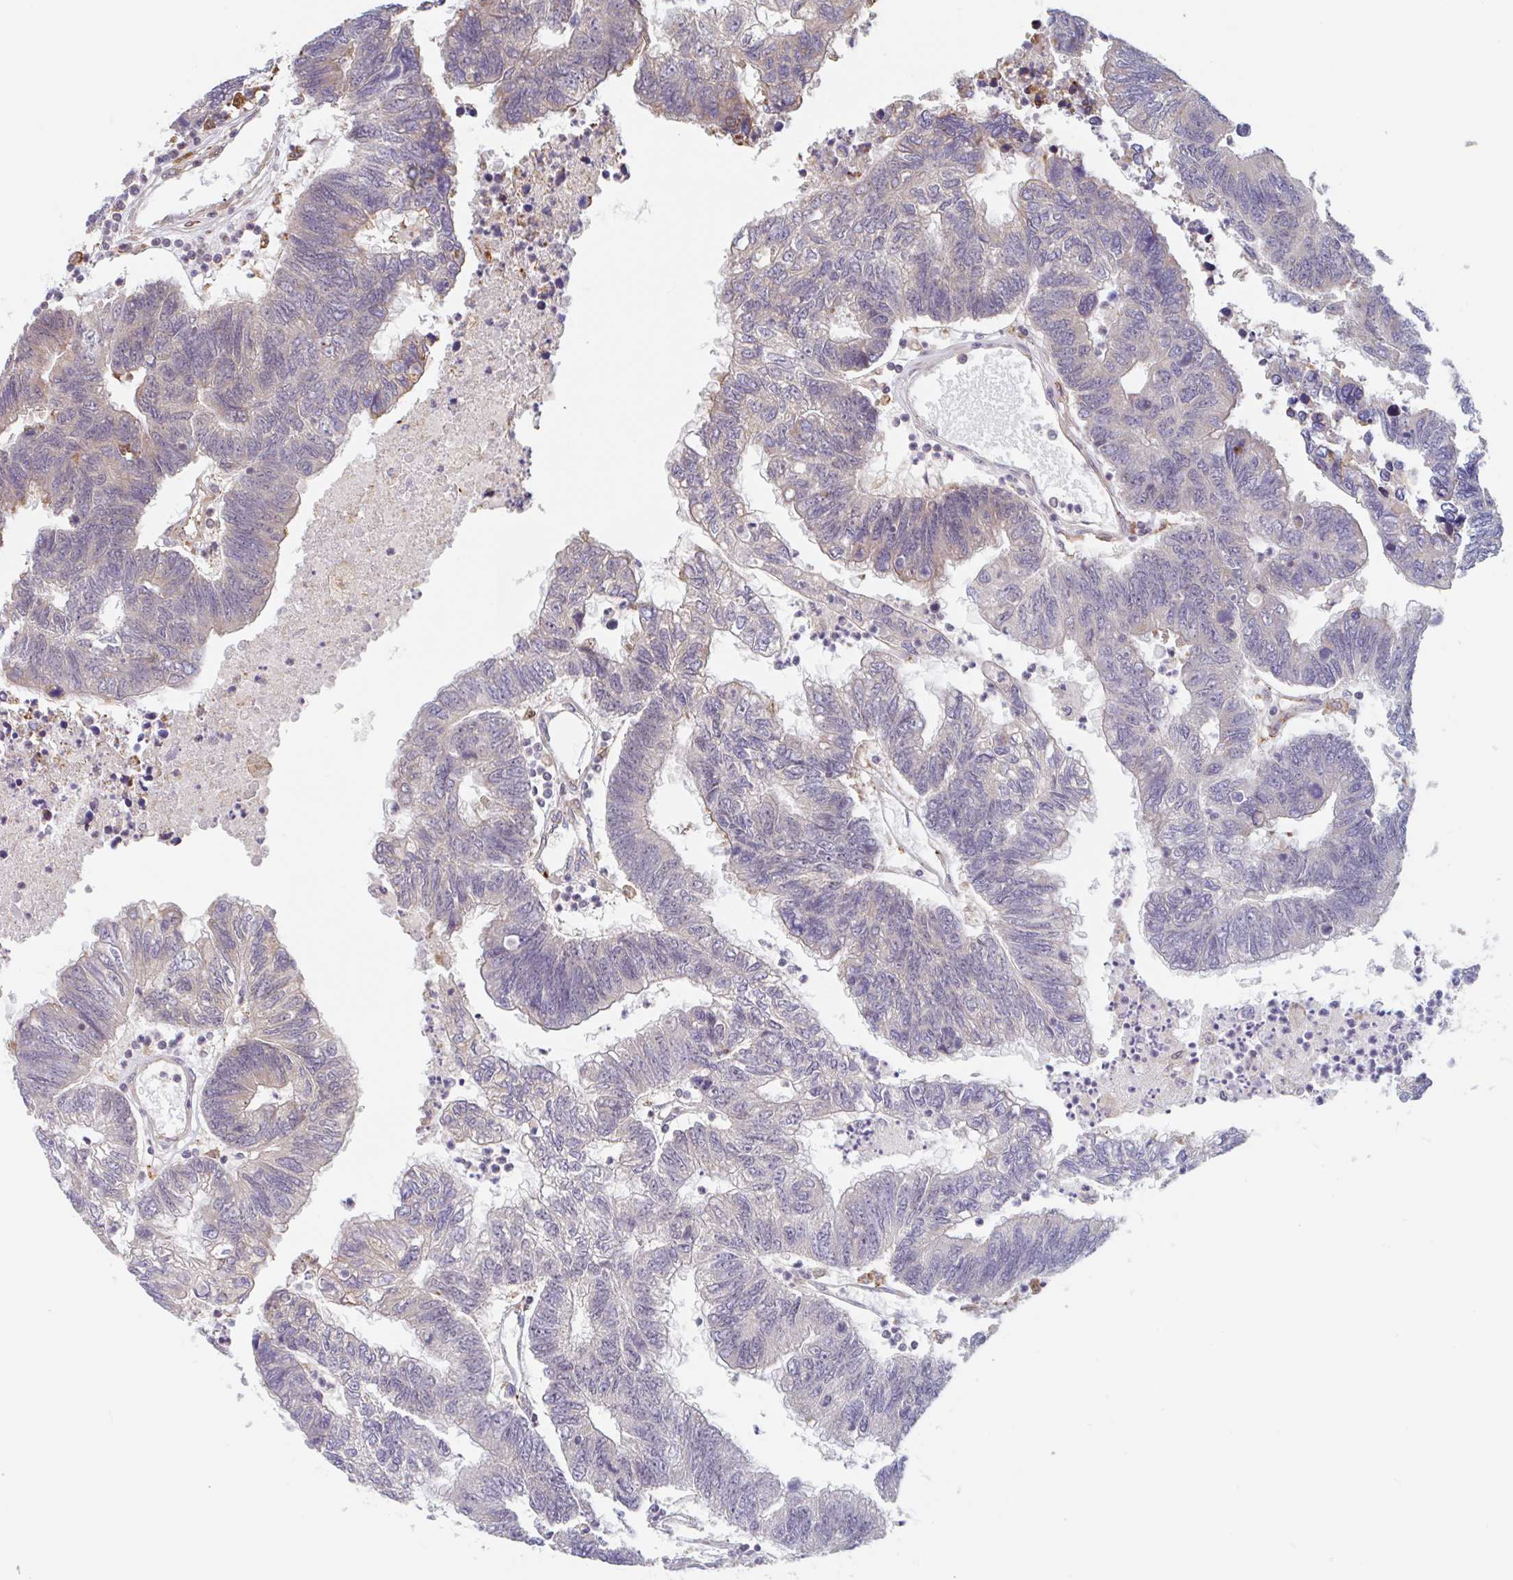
{"staining": {"intensity": "weak", "quantity": "<25%", "location": "cytoplasmic/membranous"}, "tissue": "colorectal cancer", "cell_type": "Tumor cells", "image_type": "cancer", "snomed": [{"axis": "morphology", "description": "Adenocarcinoma, NOS"}, {"axis": "topography", "description": "Colon"}], "caption": "The histopathology image exhibits no staining of tumor cells in adenocarcinoma (colorectal).", "gene": "NUB1", "patient": {"sex": "female", "age": 48}}